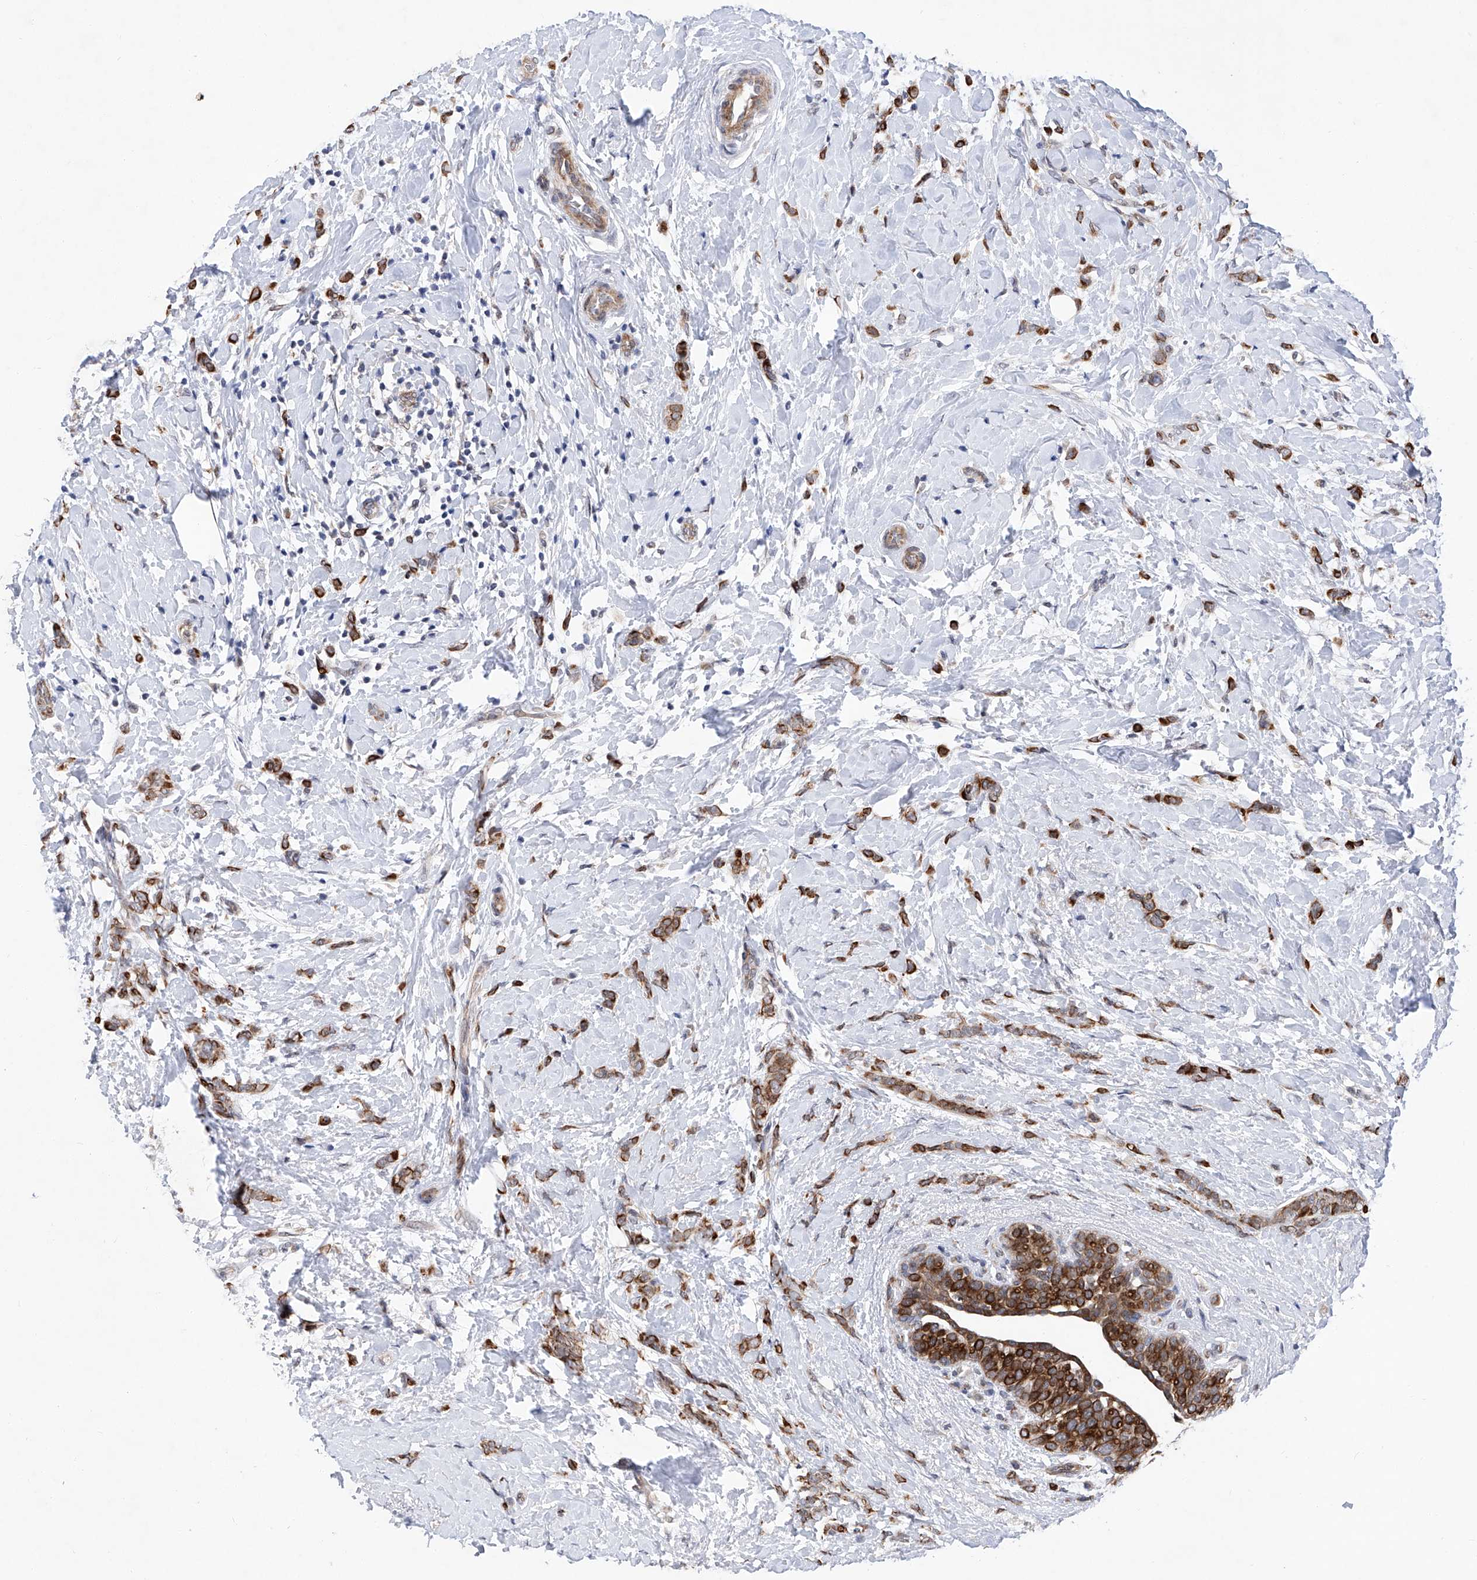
{"staining": {"intensity": "strong", "quantity": ">75%", "location": "cytoplasmic/membranous"}, "tissue": "breast cancer", "cell_type": "Tumor cells", "image_type": "cancer", "snomed": [{"axis": "morphology", "description": "Lobular carcinoma, in situ"}, {"axis": "morphology", "description": "Lobular carcinoma"}, {"axis": "topography", "description": "Breast"}], "caption": "Protein staining of breast lobular carcinoma tissue shows strong cytoplasmic/membranous expression in approximately >75% of tumor cells.", "gene": "FARP2", "patient": {"sex": "female", "age": 41}}